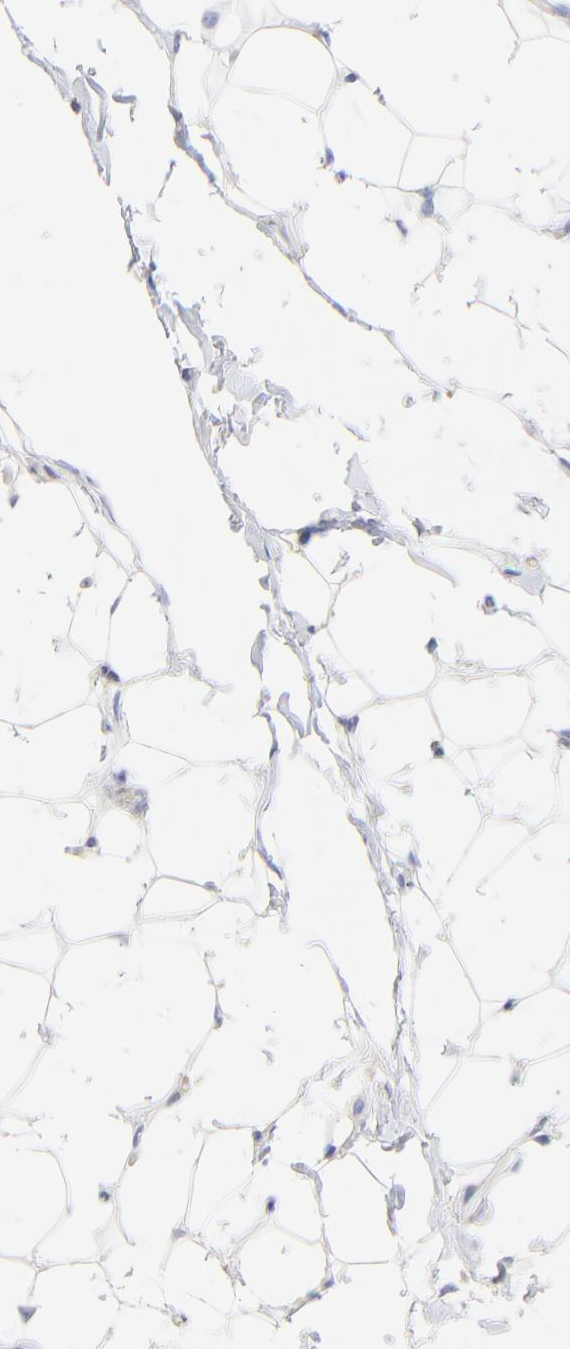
{"staining": {"intensity": "negative", "quantity": "none", "location": "none"}, "tissue": "adipose tissue", "cell_type": "Adipocytes", "image_type": "normal", "snomed": [{"axis": "morphology", "description": "Normal tissue, NOS"}, {"axis": "topography", "description": "Soft tissue"}], "caption": "Immunohistochemical staining of normal human adipose tissue displays no significant expression in adipocytes. The staining is performed using DAB brown chromogen with nuclei counter-stained in using hematoxylin.", "gene": "PPFIBP2", "patient": {"sex": "male", "age": 26}}